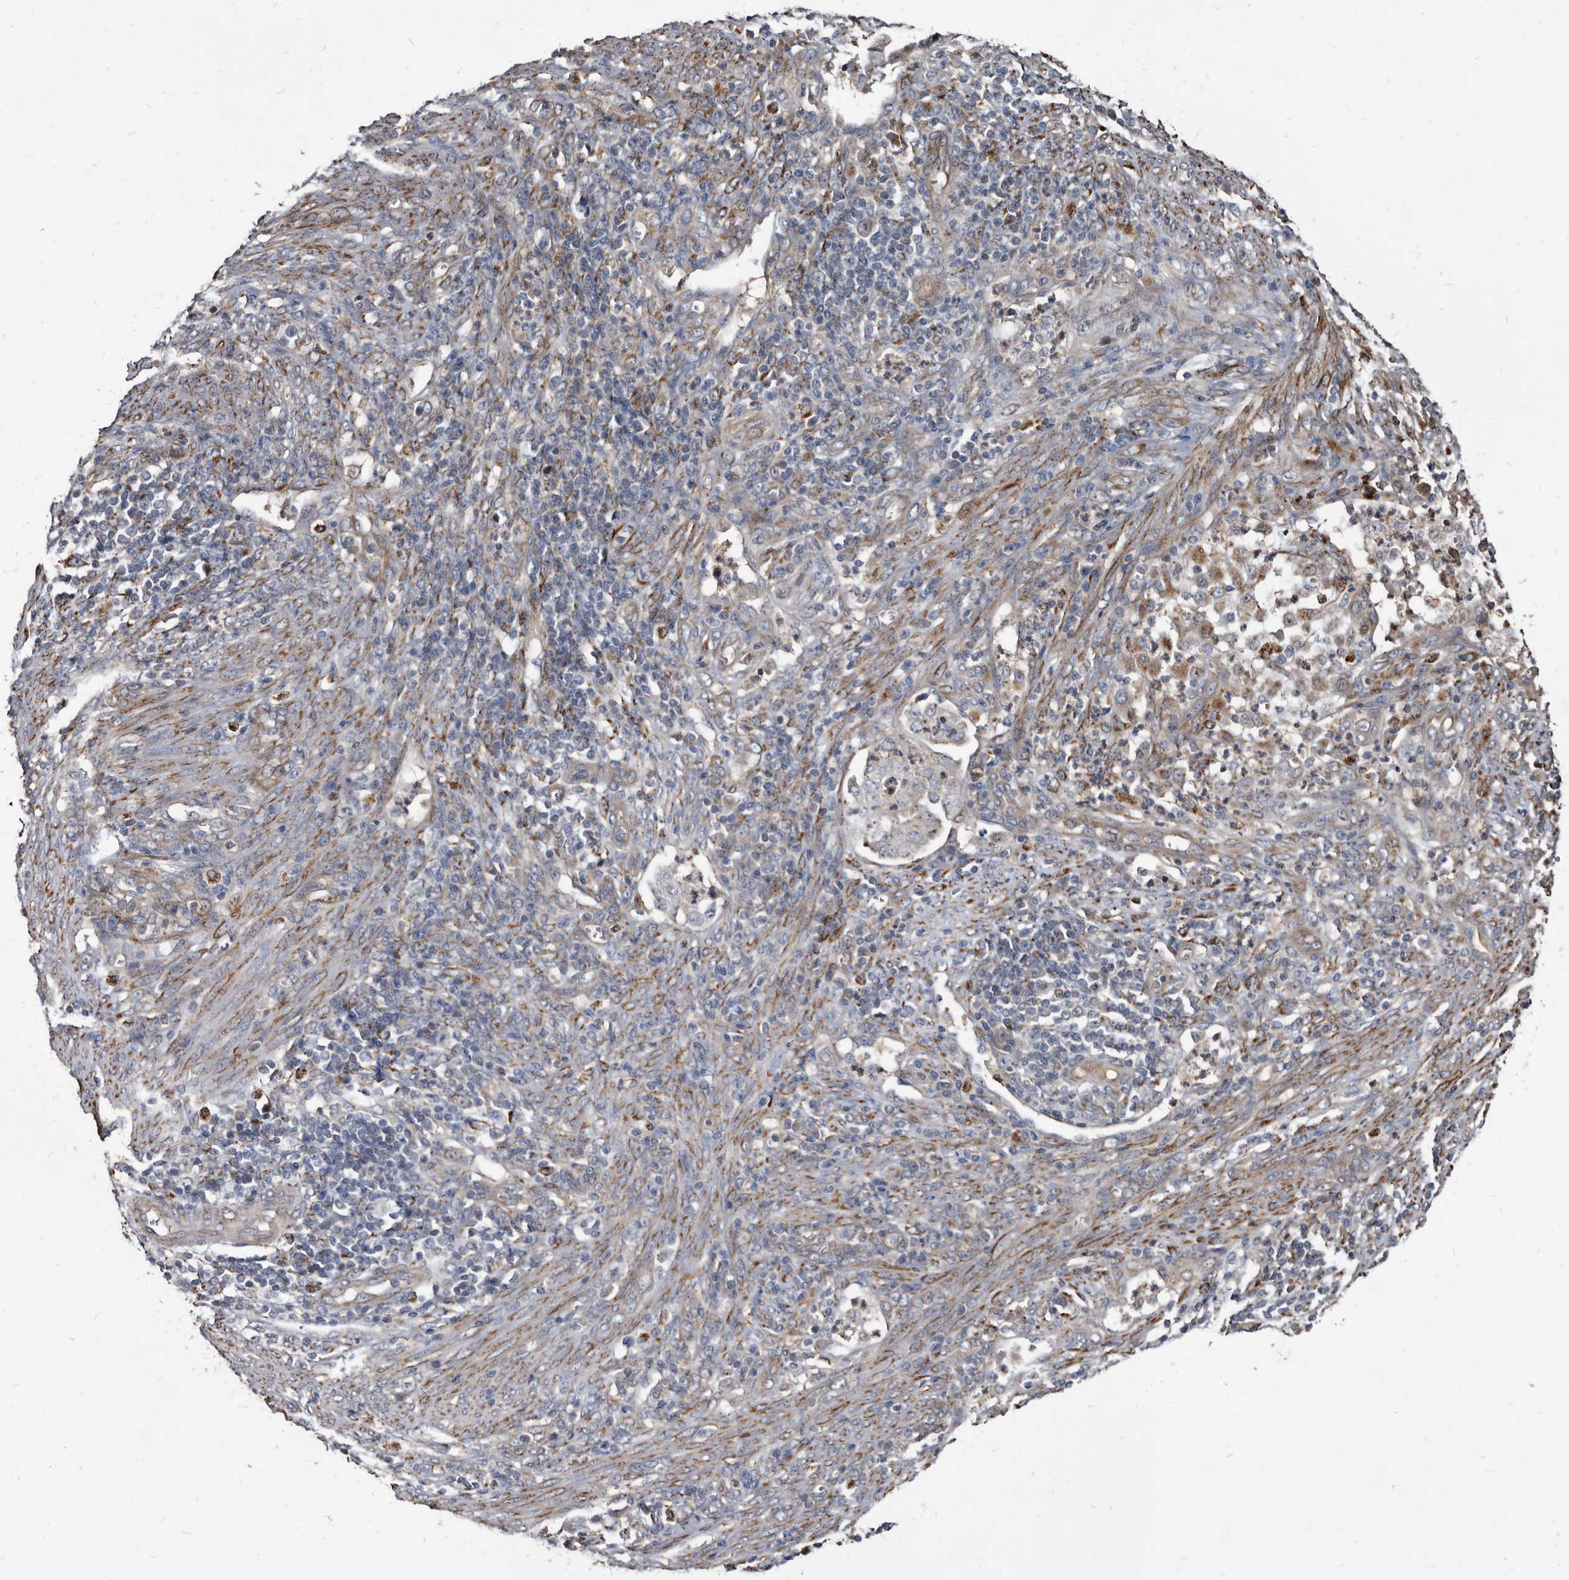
{"staining": {"intensity": "negative", "quantity": "none", "location": "none"}, "tissue": "endometrial cancer", "cell_type": "Tumor cells", "image_type": "cancer", "snomed": [{"axis": "morphology", "description": "Adenocarcinoma, NOS"}, {"axis": "topography", "description": "Endometrium"}], "caption": "Immunohistochemical staining of endometrial adenocarcinoma exhibits no significant staining in tumor cells.", "gene": "CTSA", "patient": {"sex": "female", "age": 51}}